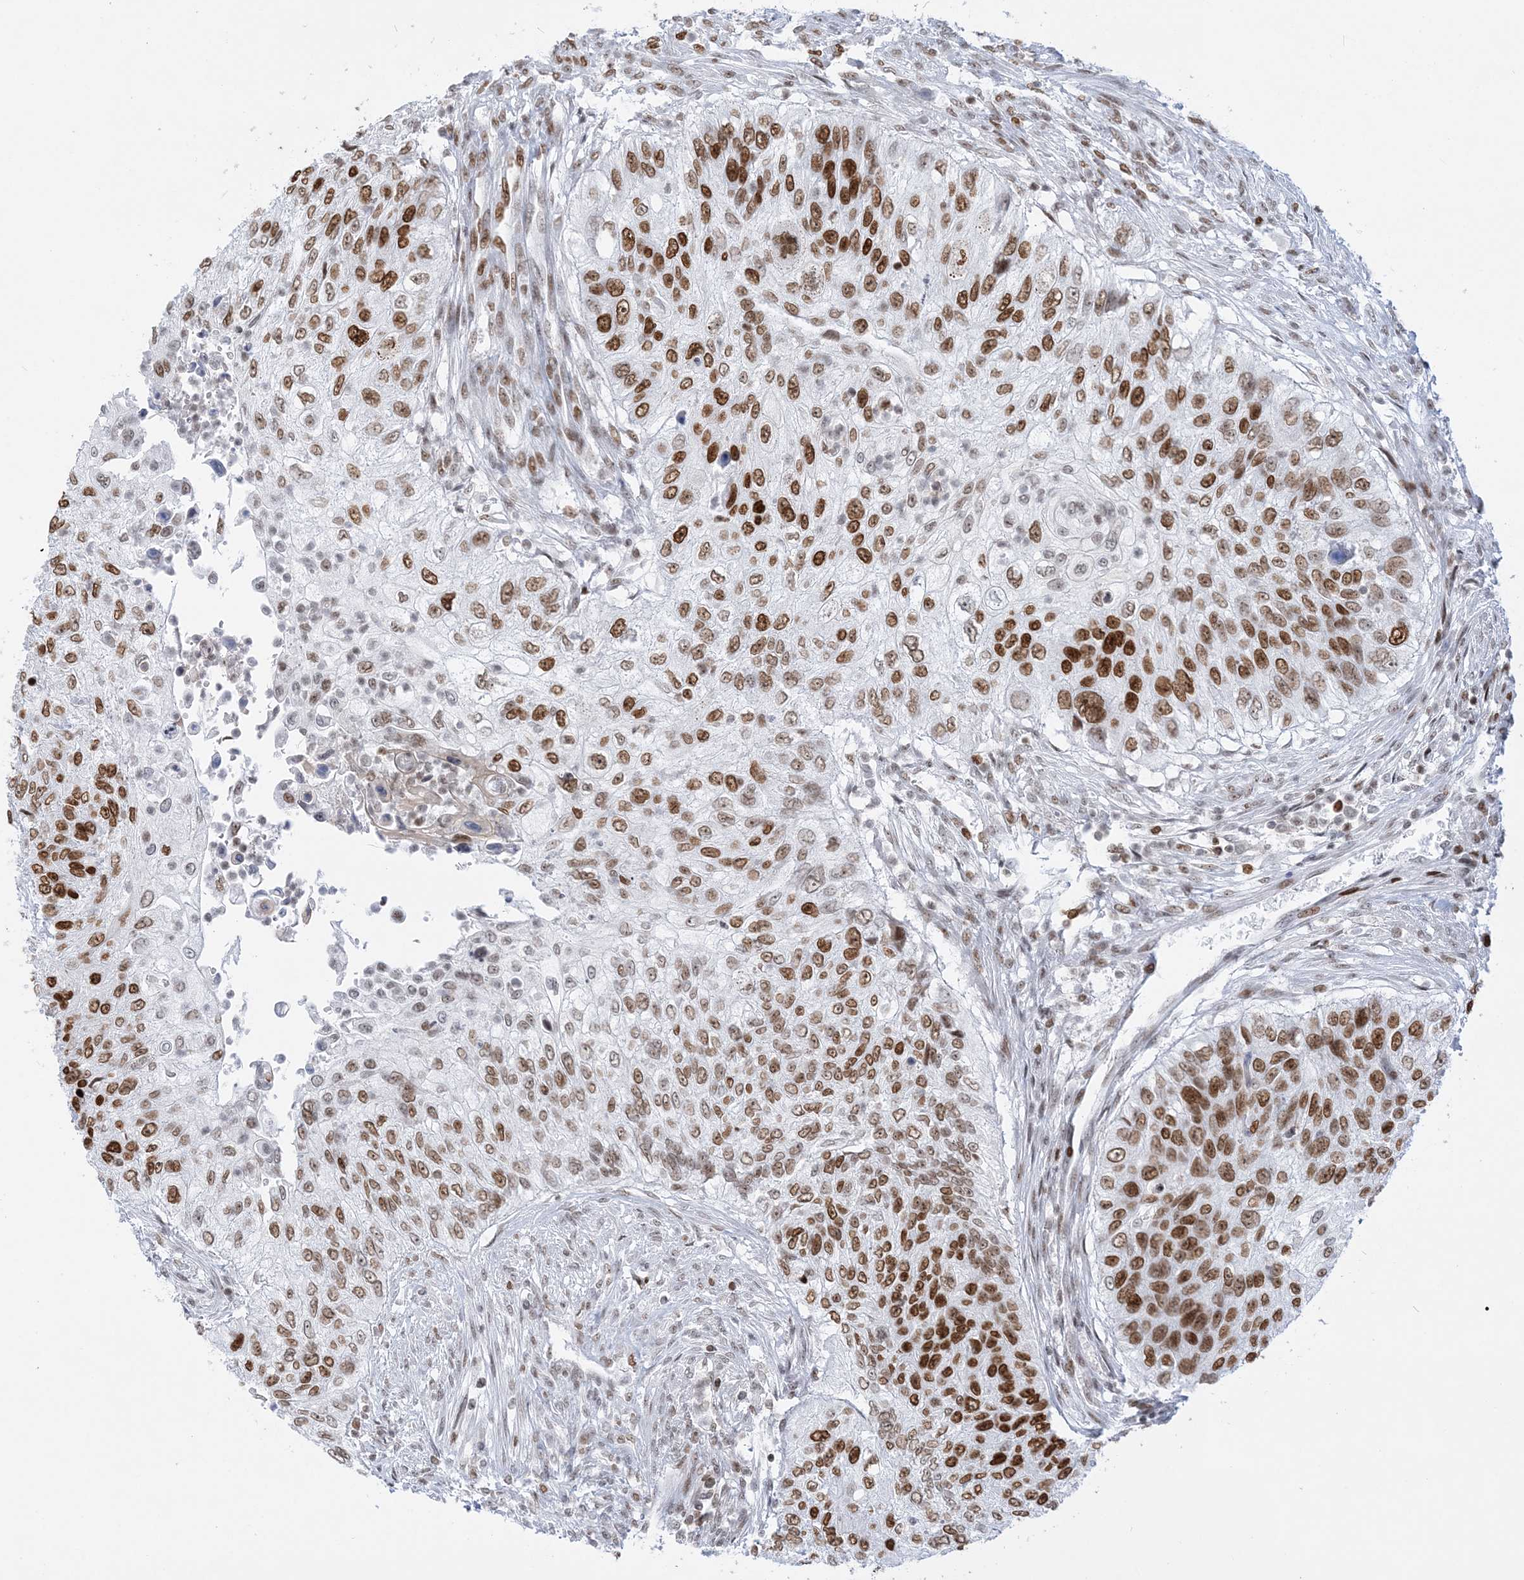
{"staining": {"intensity": "strong", "quantity": ">75%", "location": "nuclear"}, "tissue": "urothelial cancer", "cell_type": "Tumor cells", "image_type": "cancer", "snomed": [{"axis": "morphology", "description": "Urothelial carcinoma, High grade"}, {"axis": "topography", "description": "Urinary bladder"}], "caption": "Immunohistochemical staining of human urothelial cancer shows high levels of strong nuclear staining in about >75% of tumor cells.", "gene": "DDX21", "patient": {"sex": "female", "age": 60}}